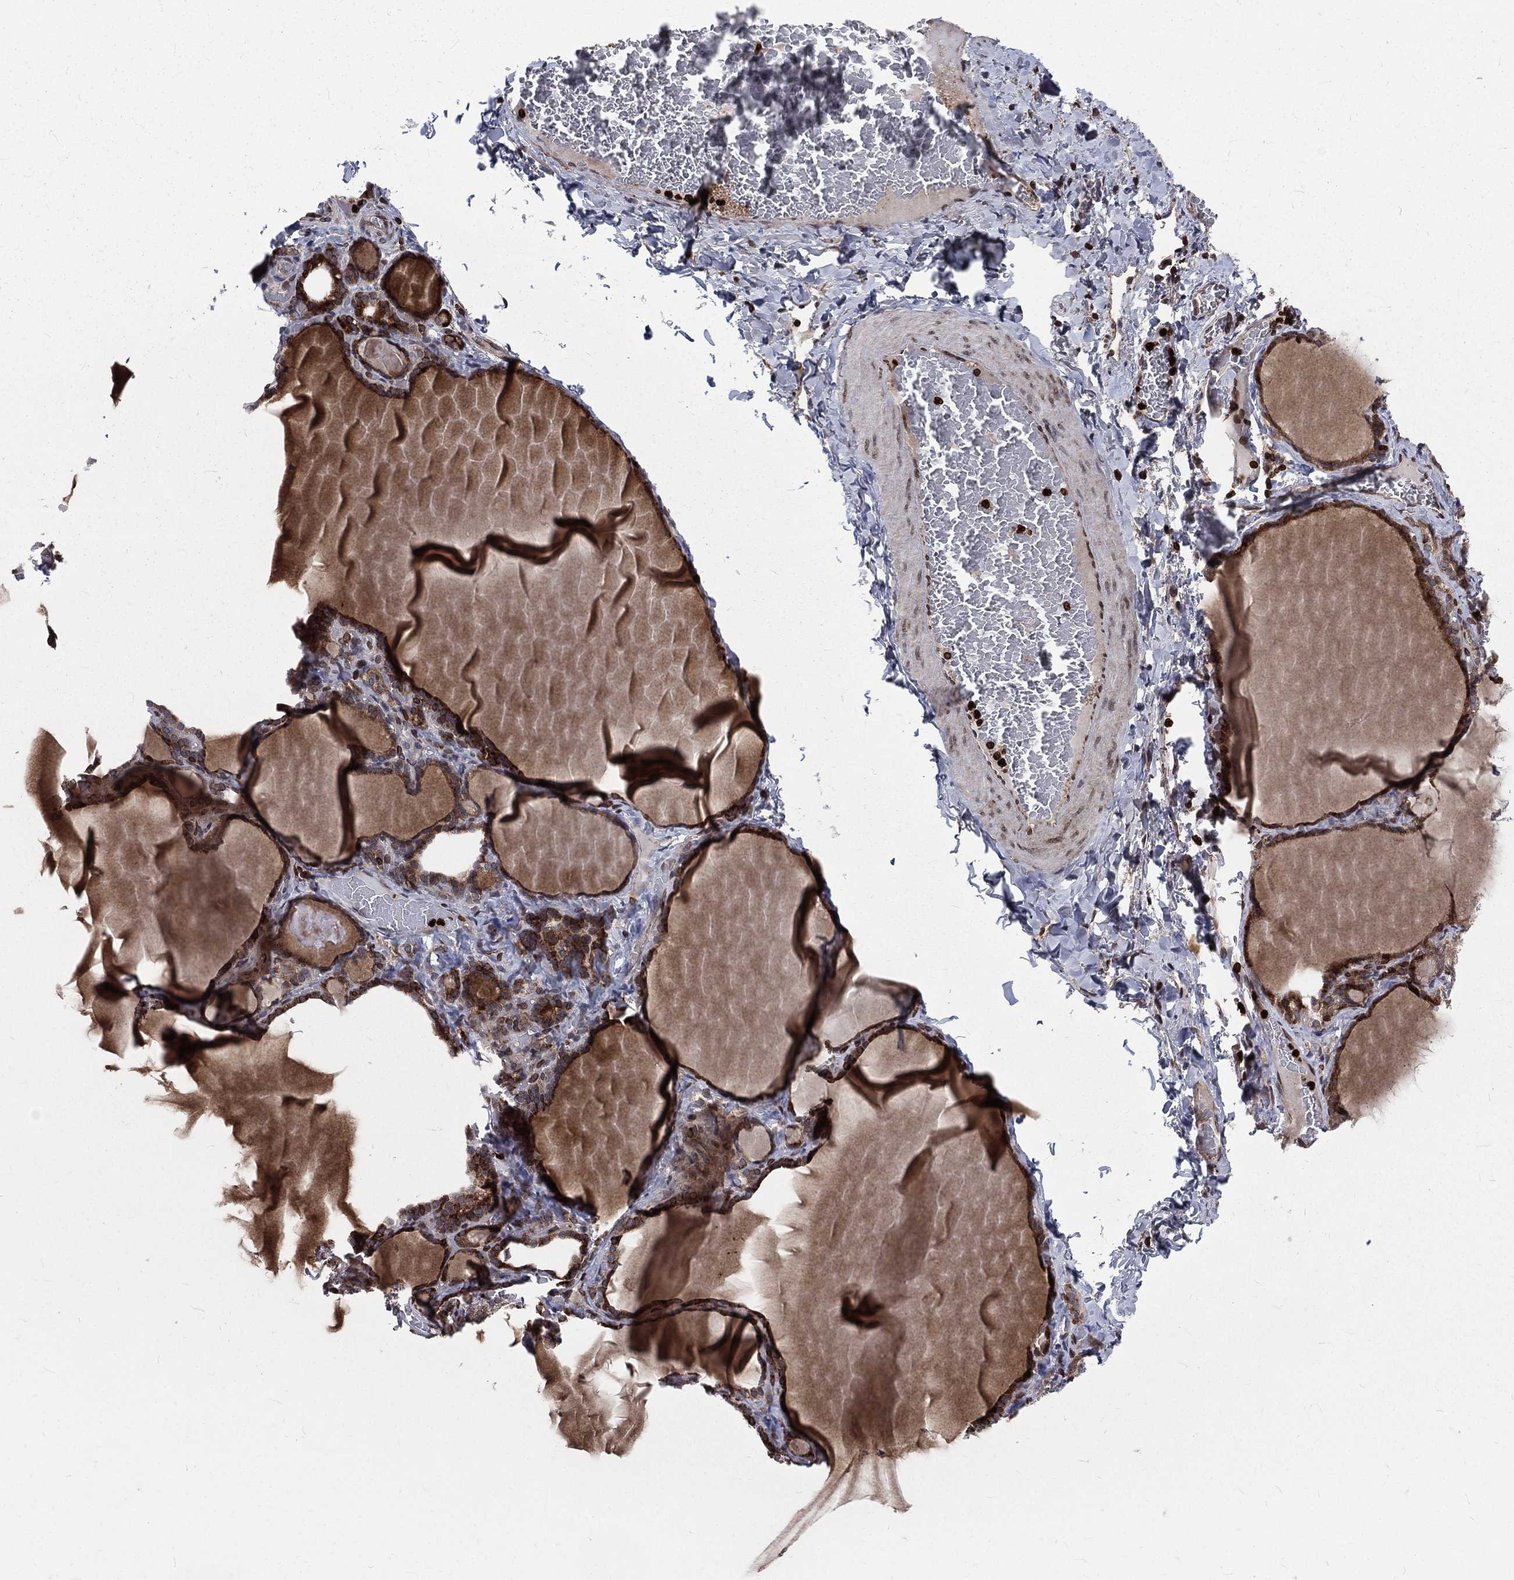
{"staining": {"intensity": "moderate", "quantity": ">75%", "location": "cytoplasmic/membranous"}, "tissue": "thyroid gland", "cell_type": "Glandular cells", "image_type": "normal", "snomed": [{"axis": "morphology", "description": "Normal tissue, NOS"}, {"axis": "morphology", "description": "Hyperplasia, NOS"}, {"axis": "topography", "description": "Thyroid gland"}], "caption": "The image exhibits a brown stain indicating the presence of a protein in the cytoplasmic/membranous of glandular cells in thyroid gland. (Stains: DAB in brown, nuclei in blue, Microscopy: brightfield microscopy at high magnification).", "gene": "LBR", "patient": {"sex": "female", "age": 27}}